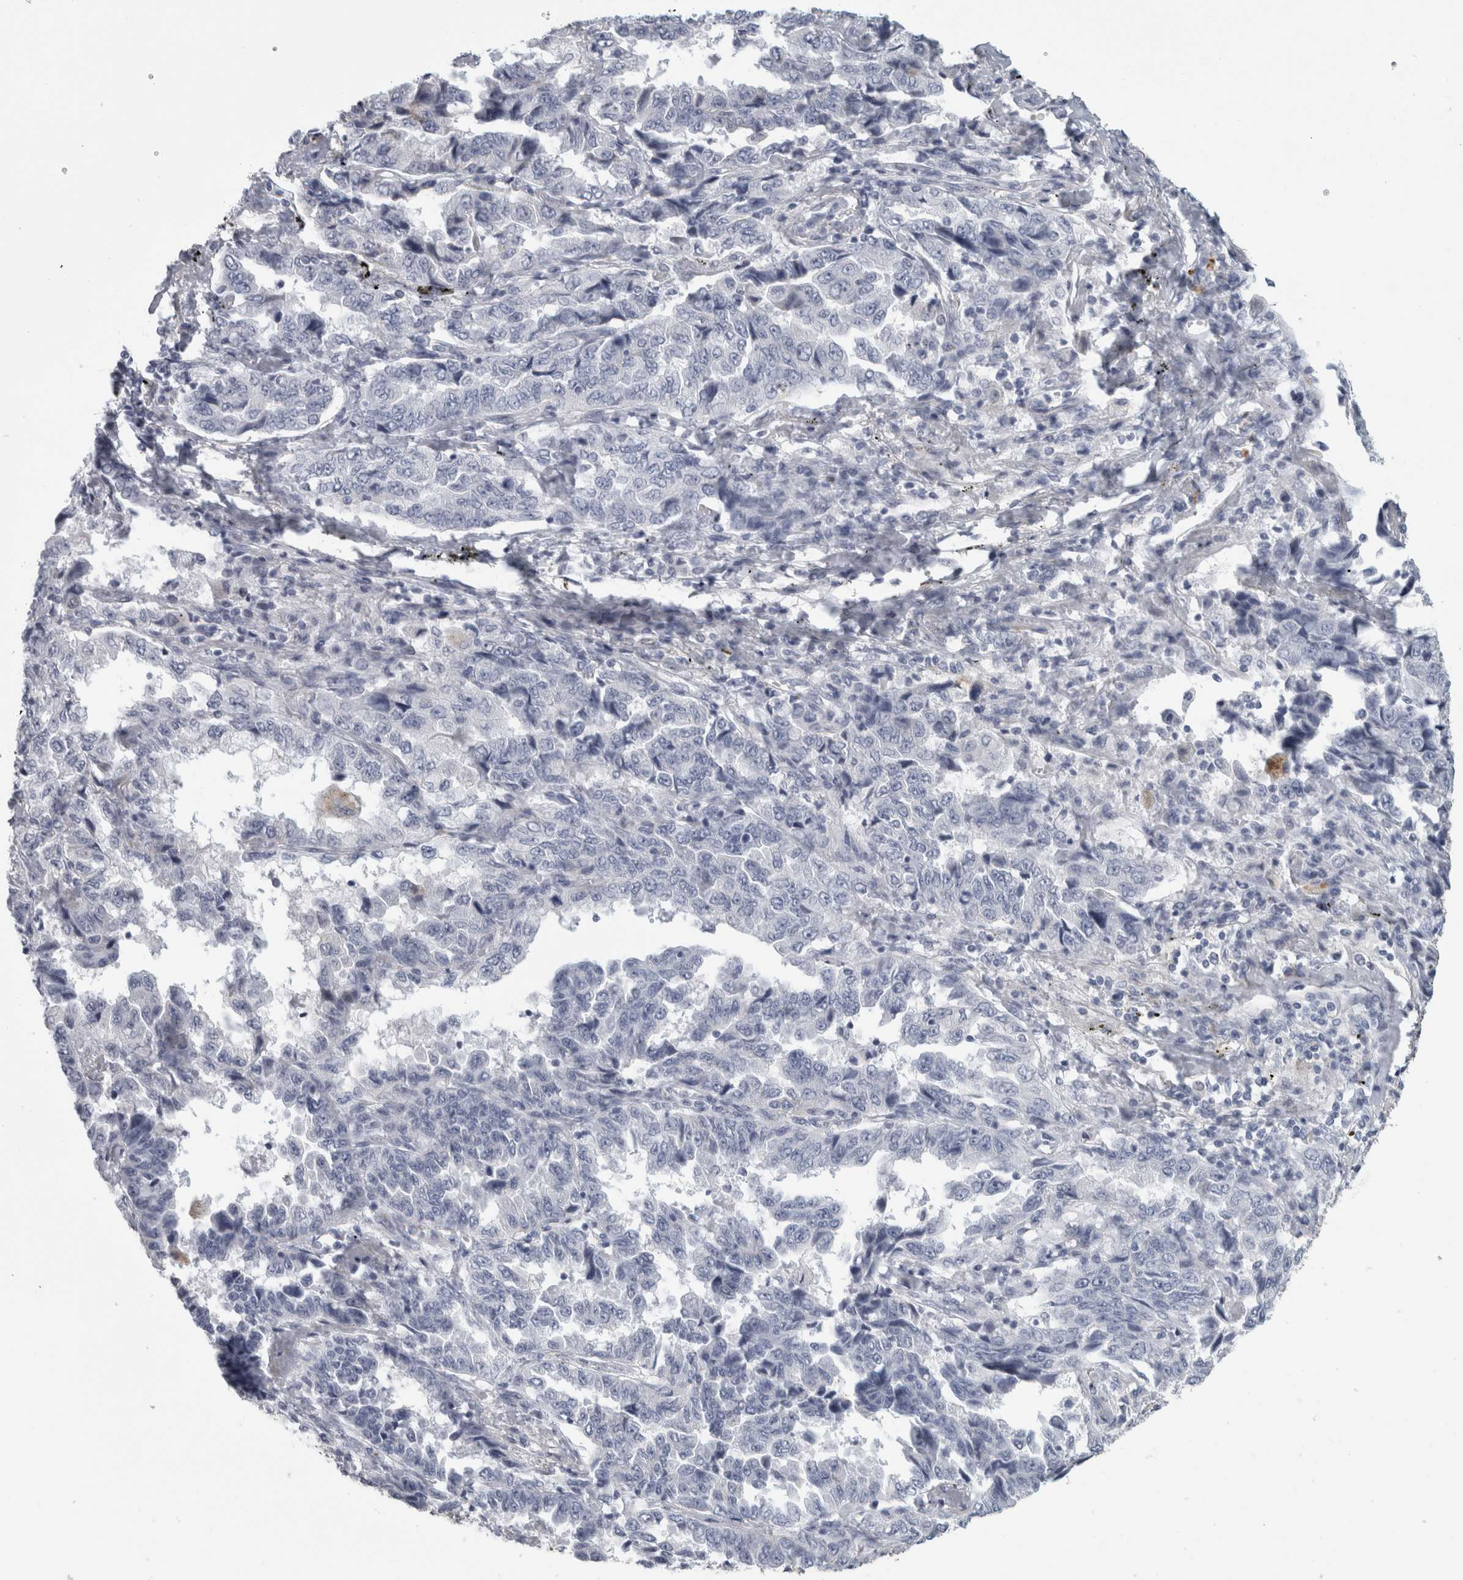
{"staining": {"intensity": "negative", "quantity": "none", "location": "none"}, "tissue": "lung cancer", "cell_type": "Tumor cells", "image_type": "cancer", "snomed": [{"axis": "morphology", "description": "Adenocarcinoma, NOS"}, {"axis": "topography", "description": "Lung"}], "caption": "IHC histopathology image of human lung cancer (adenocarcinoma) stained for a protein (brown), which exhibits no staining in tumor cells.", "gene": "CPE", "patient": {"sex": "female", "age": 51}}